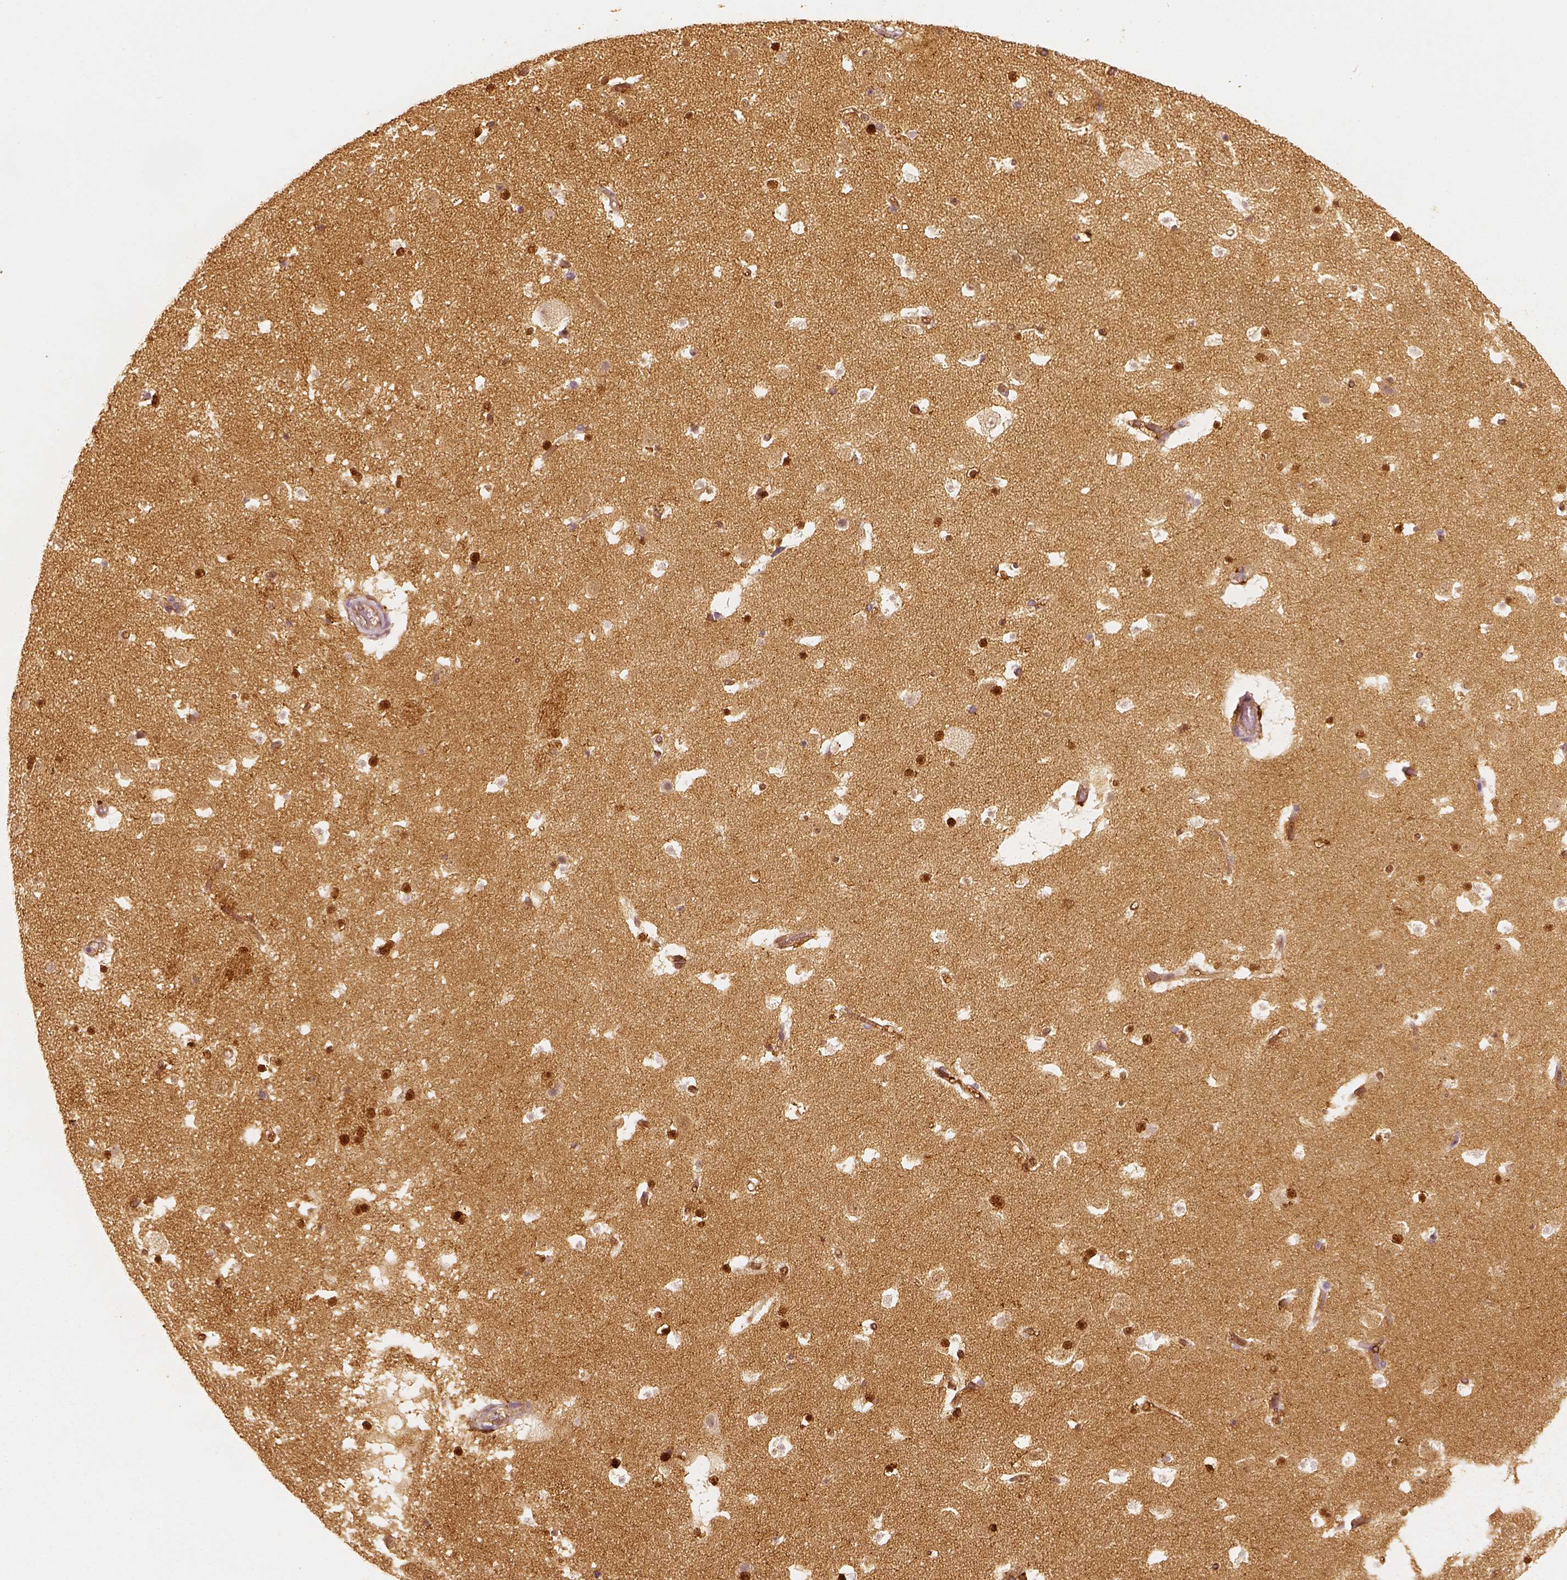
{"staining": {"intensity": "strong", "quantity": "25%-75%", "location": "cytoplasmic/membranous,nuclear"}, "tissue": "caudate", "cell_type": "Glial cells", "image_type": "normal", "snomed": [{"axis": "morphology", "description": "Normal tissue, NOS"}, {"axis": "topography", "description": "Lateral ventricle wall"}], "caption": "Immunohistochemical staining of benign human caudate exhibits 25%-75% levels of strong cytoplasmic/membranous,nuclear protein positivity in approximately 25%-75% of glial cells. The protein of interest is shown in brown color, while the nuclei are stained blue.", "gene": "FSCN1", "patient": {"sex": "female", "age": 42}}